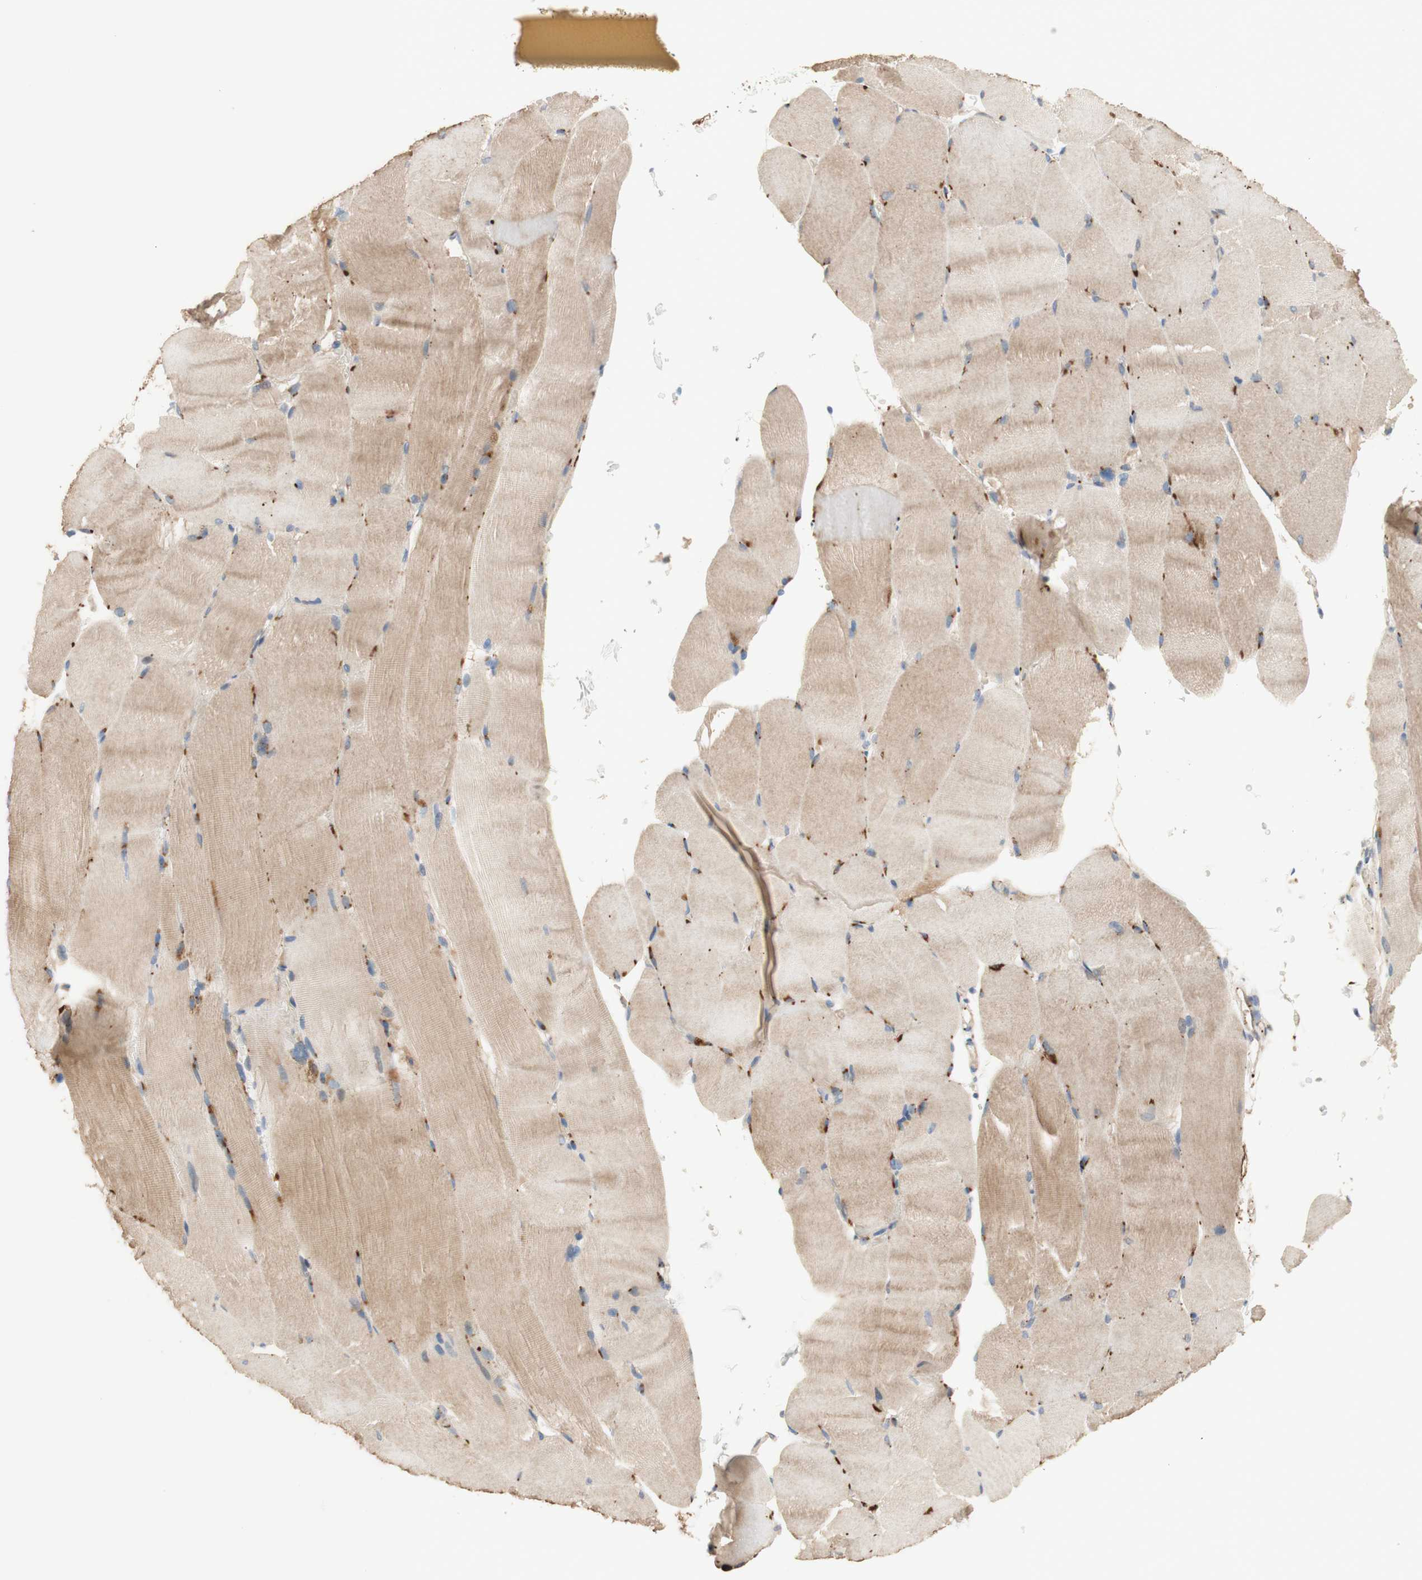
{"staining": {"intensity": "moderate", "quantity": ">75%", "location": "cytoplasmic/membranous"}, "tissue": "skeletal muscle", "cell_type": "Myocytes", "image_type": "normal", "snomed": [{"axis": "morphology", "description": "Normal tissue, NOS"}, {"axis": "topography", "description": "Skin"}, {"axis": "topography", "description": "Skeletal muscle"}], "caption": "The immunohistochemical stain shows moderate cytoplasmic/membranous staining in myocytes of unremarkable skeletal muscle.", "gene": "PTPN21", "patient": {"sex": "male", "age": 83}}